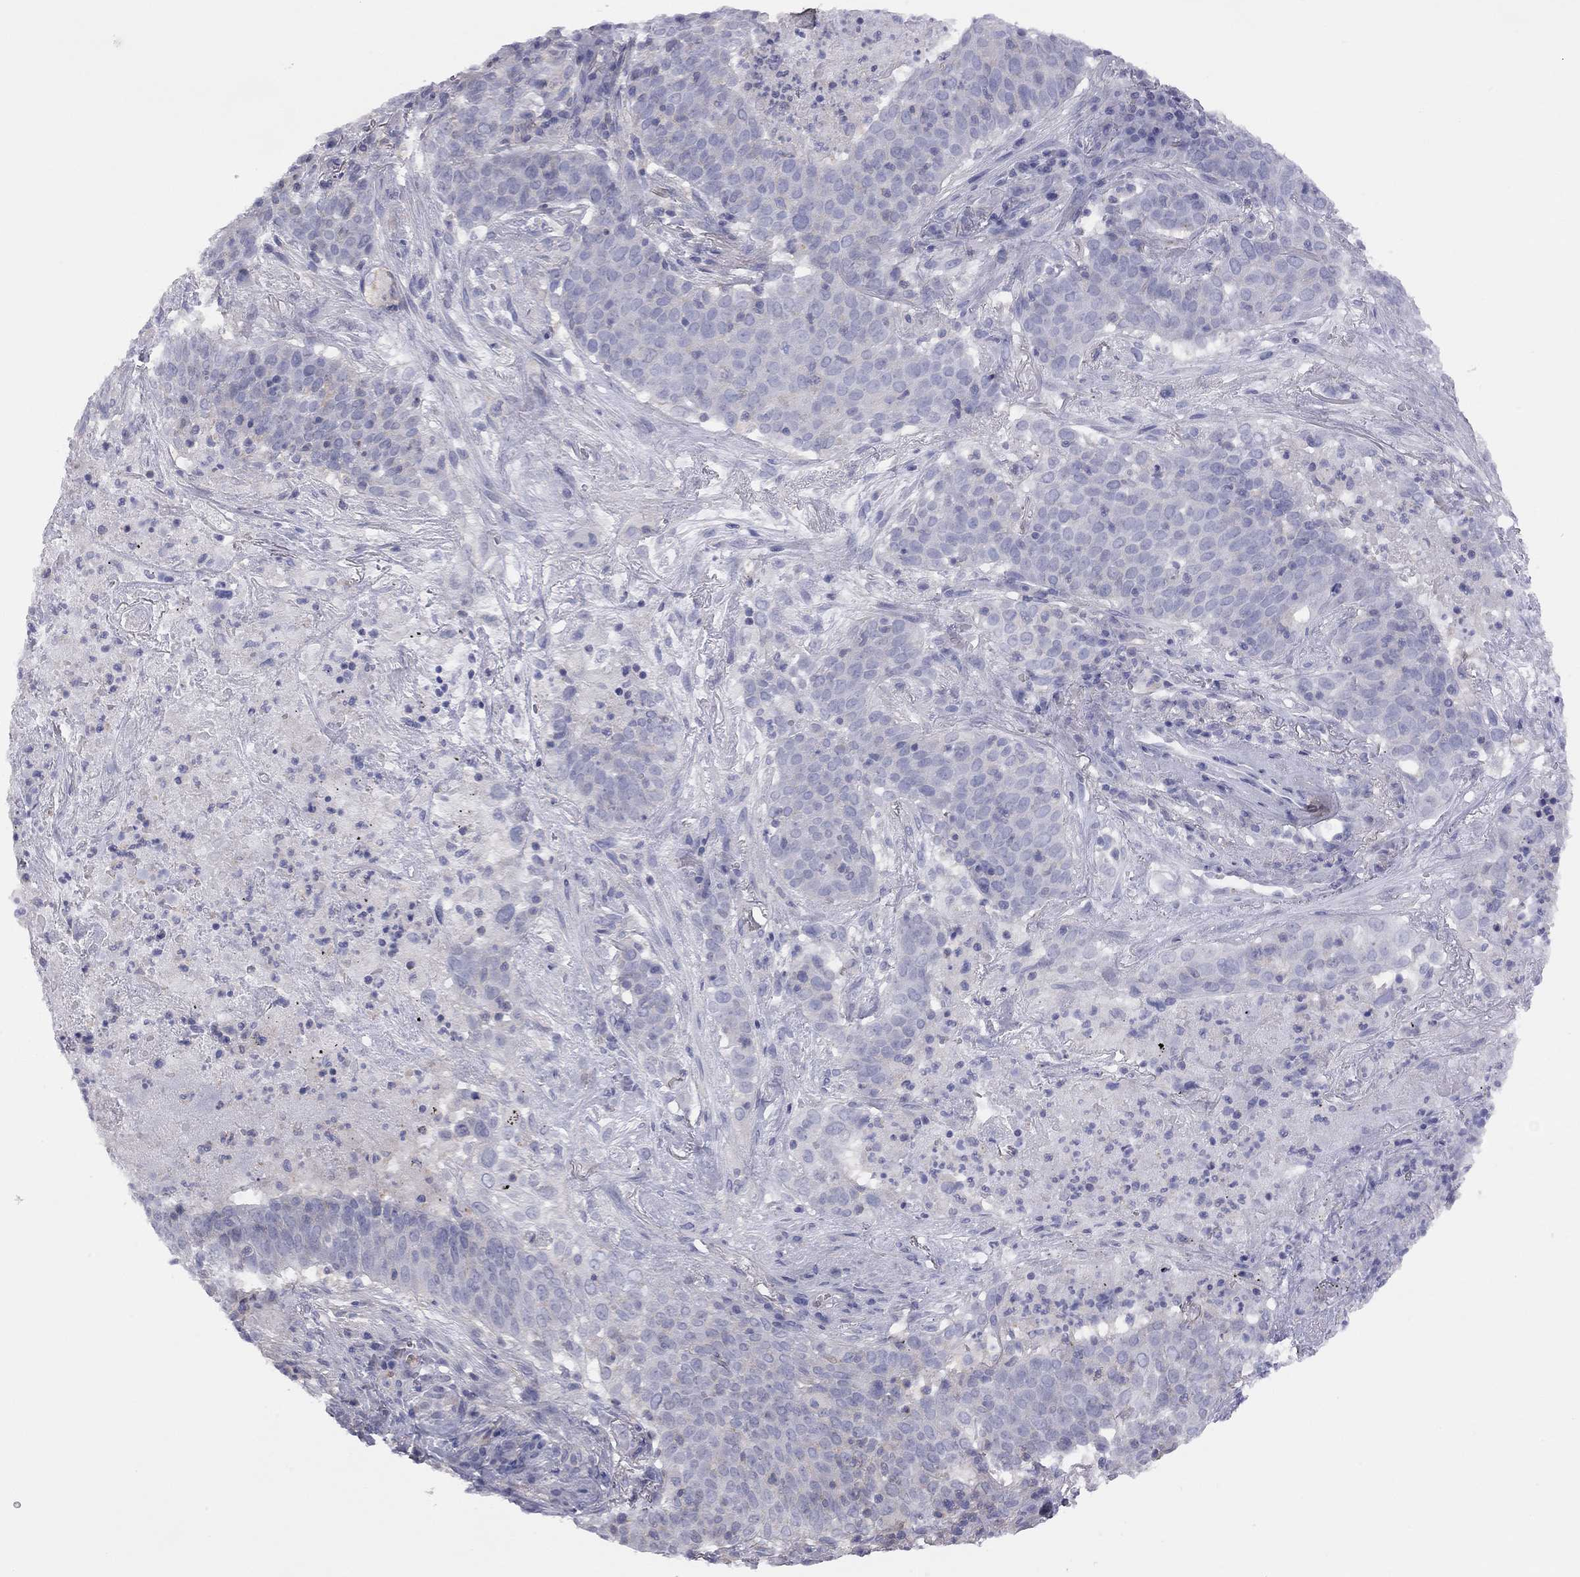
{"staining": {"intensity": "negative", "quantity": "none", "location": "none"}, "tissue": "lung cancer", "cell_type": "Tumor cells", "image_type": "cancer", "snomed": [{"axis": "morphology", "description": "Squamous cell carcinoma, NOS"}, {"axis": "topography", "description": "Lung"}], "caption": "There is no significant expression in tumor cells of squamous cell carcinoma (lung).", "gene": "ADCYAP1", "patient": {"sex": "male", "age": 82}}